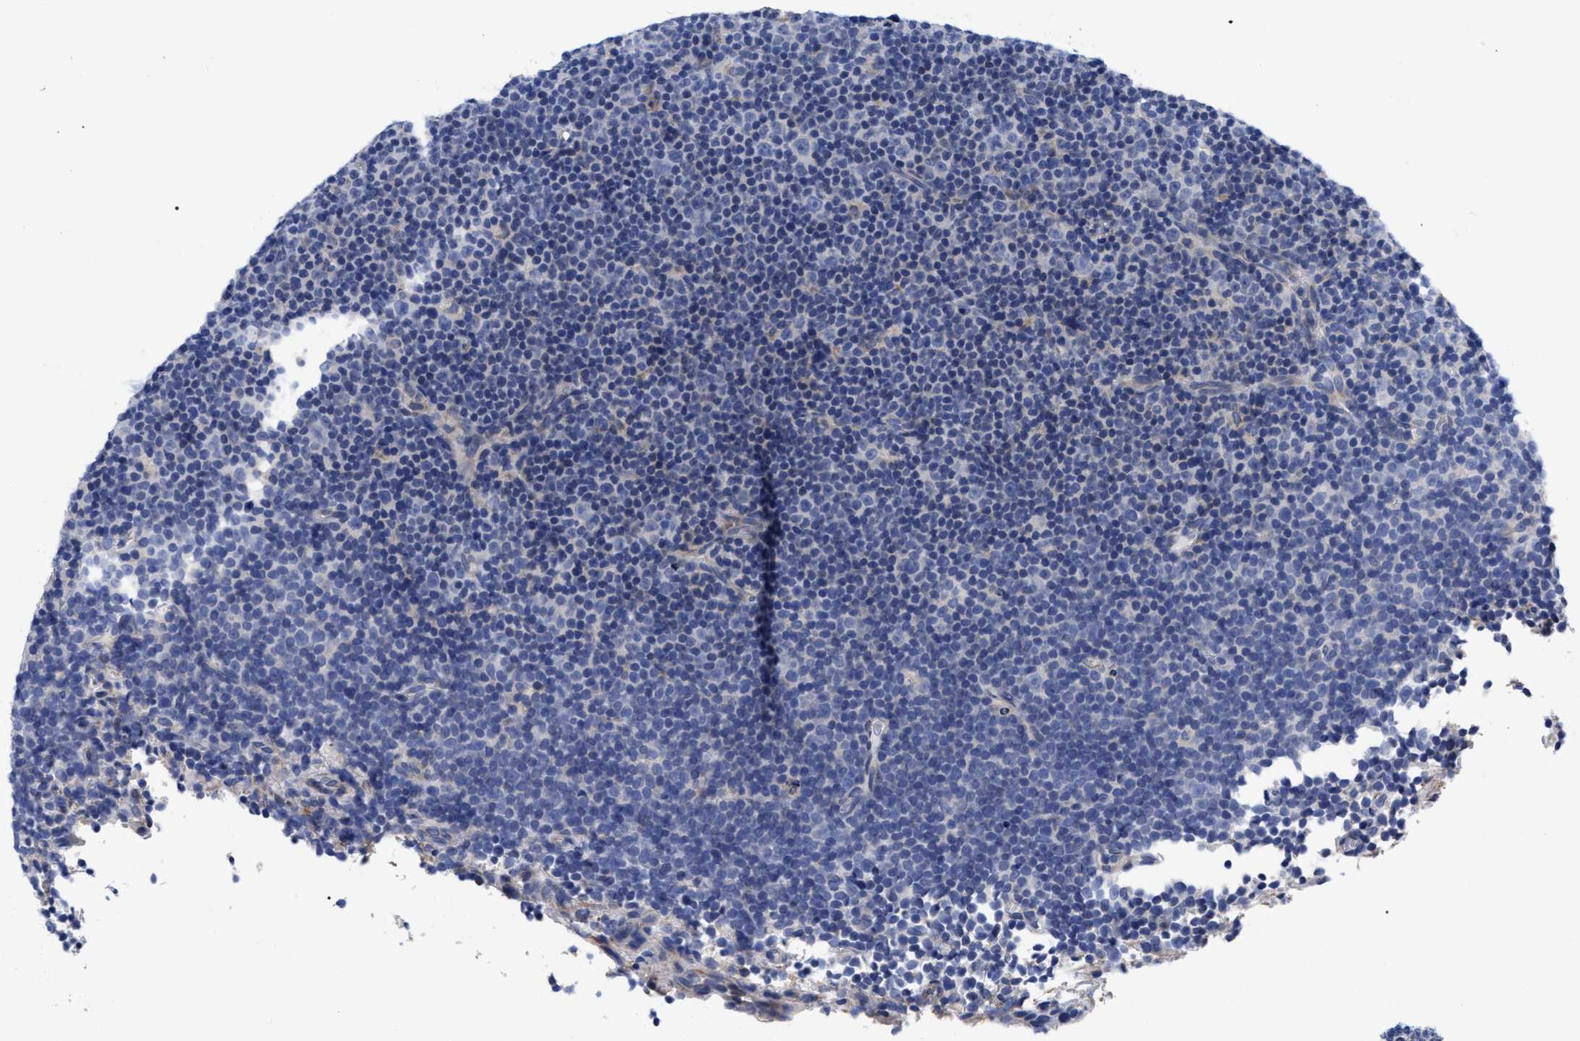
{"staining": {"intensity": "negative", "quantity": "none", "location": "none"}, "tissue": "lymphoma", "cell_type": "Tumor cells", "image_type": "cancer", "snomed": [{"axis": "morphology", "description": "Malignant lymphoma, non-Hodgkin's type, Low grade"}, {"axis": "topography", "description": "Lymph node"}], "caption": "This micrograph is of lymphoma stained with IHC to label a protein in brown with the nuclei are counter-stained blue. There is no expression in tumor cells. The staining was performed using DAB (3,3'-diaminobenzidine) to visualize the protein expression in brown, while the nuclei were stained in blue with hematoxylin (Magnification: 20x).", "gene": "CFAP298", "patient": {"sex": "female", "age": 67}}